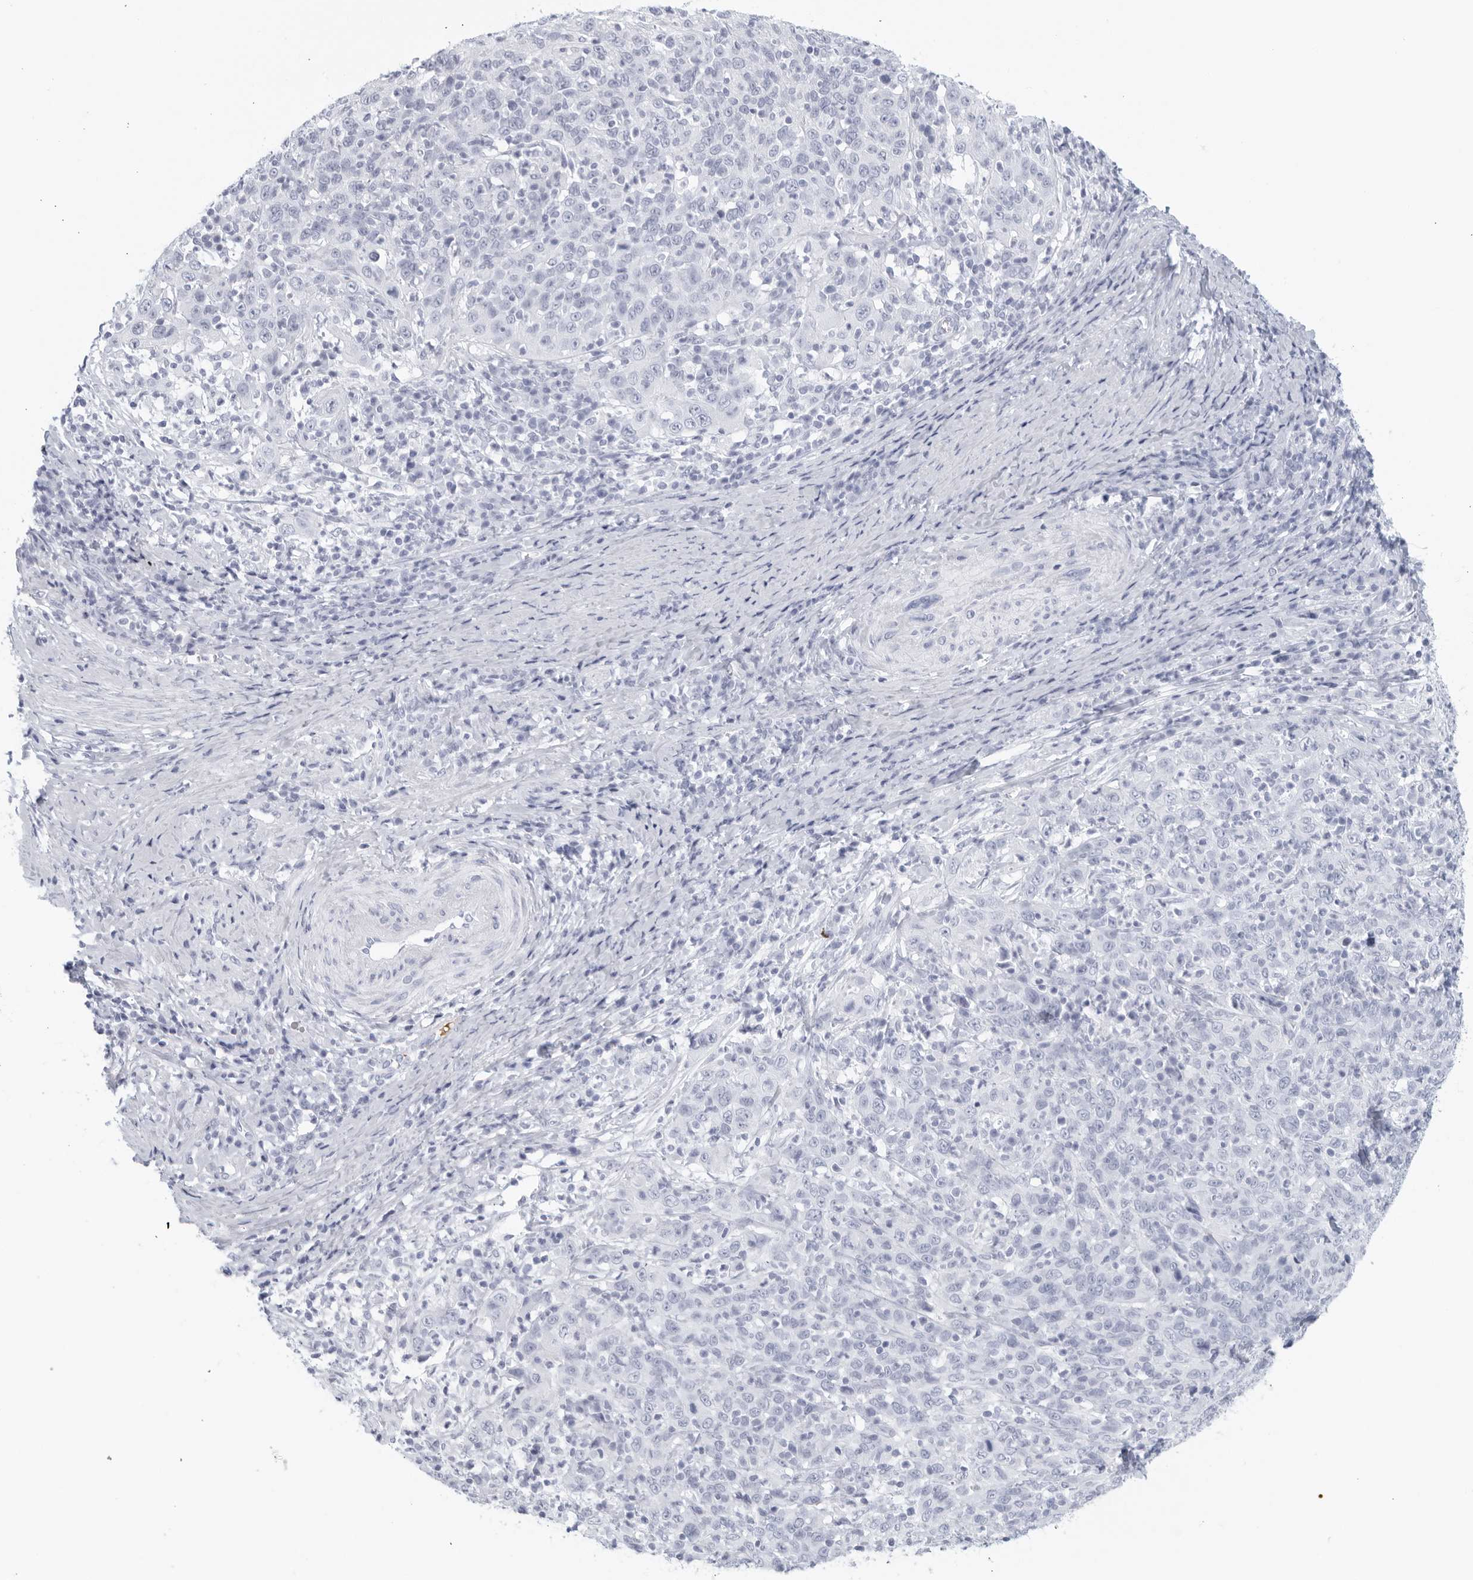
{"staining": {"intensity": "negative", "quantity": "none", "location": "none"}, "tissue": "cervical cancer", "cell_type": "Tumor cells", "image_type": "cancer", "snomed": [{"axis": "morphology", "description": "Squamous cell carcinoma, NOS"}, {"axis": "topography", "description": "Cervix"}], "caption": "Immunohistochemistry (IHC) of human squamous cell carcinoma (cervical) shows no expression in tumor cells. (DAB (3,3'-diaminobenzidine) immunohistochemistry (IHC), high magnification).", "gene": "FGG", "patient": {"sex": "female", "age": 46}}